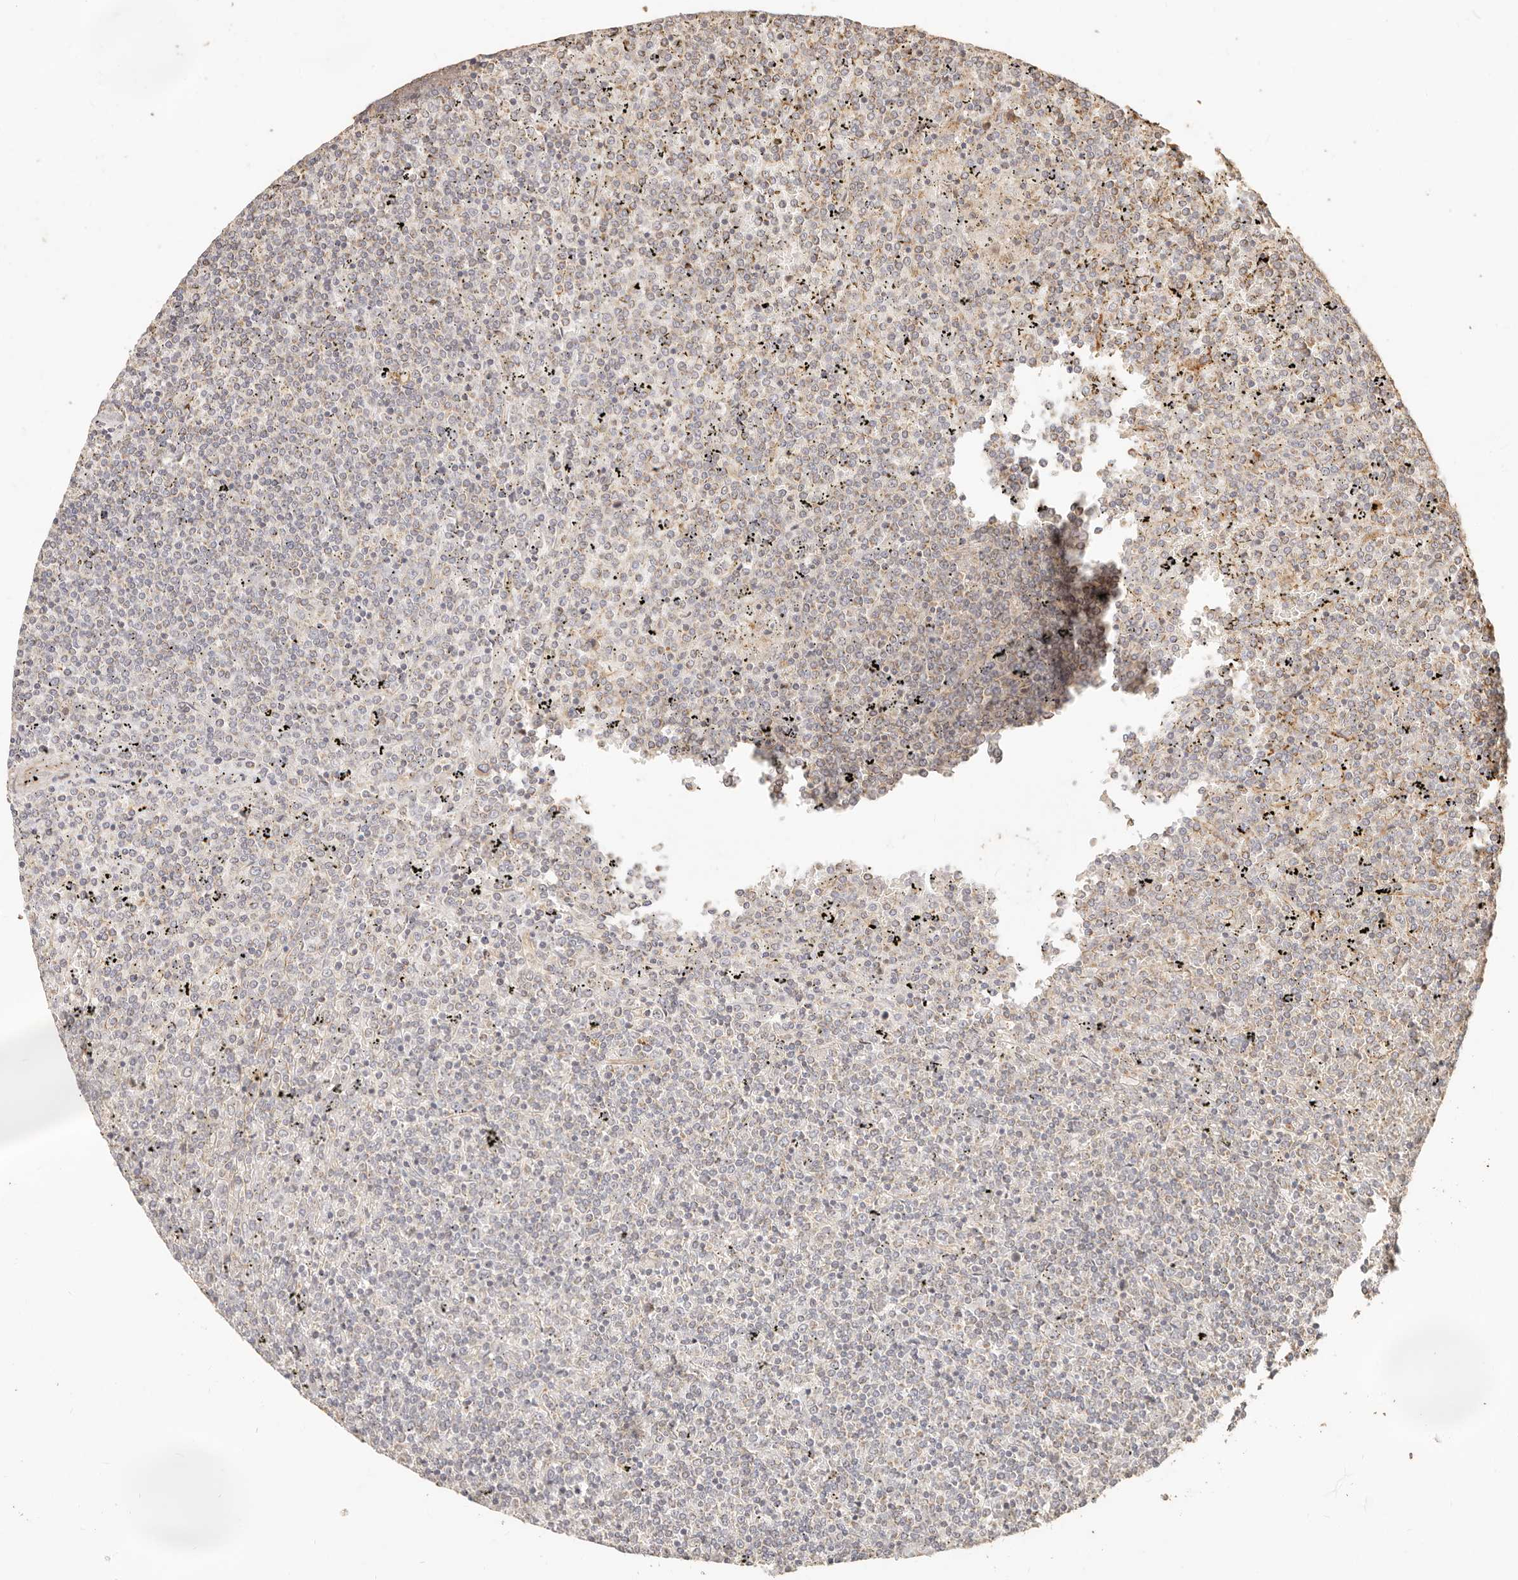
{"staining": {"intensity": "weak", "quantity": "<25%", "location": "cytoplasmic/membranous"}, "tissue": "lymphoma", "cell_type": "Tumor cells", "image_type": "cancer", "snomed": [{"axis": "morphology", "description": "Malignant lymphoma, non-Hodgkin's type, Low grade"}, {"axis": "topography", "description": "Spleen"}], "caption": "High magnification brightfield microscopy of malignant lymphoma, non-Hodgkin's type (low-grade) stained with DAB (3,3'-diaminobenzidine) (brown) and counterstained with hematoxylin (blue): tumor cells show no significant expression.", "gene": "PTPN22", "patient": {"sex": "female", "age": 19}}